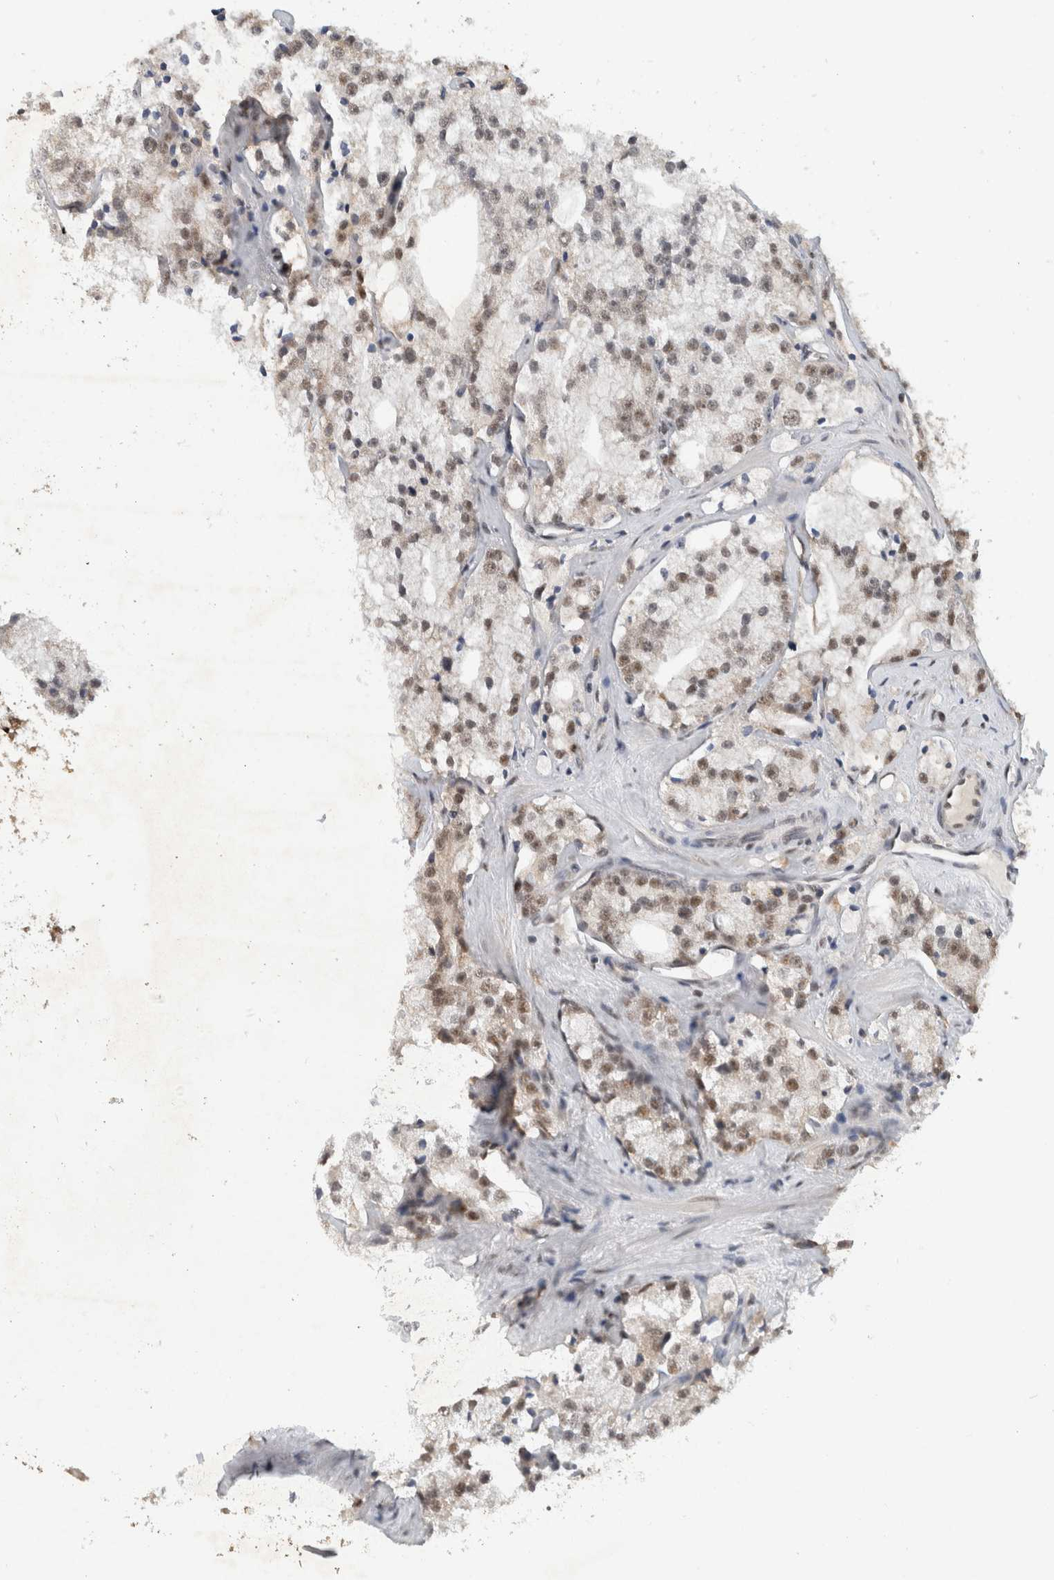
{"staining": {"intensity": "negative", "quantity": "none", "location": "none"}, "tissue": "prostate cancer", "cell_type": "Tumor cells", "image_type": "cancer", "snomed": [{"axis": "morphology", "description": "Adenocarcinoma, High grade"}, {"axis": "topography", "description": "Prostate"}], "caption": "There is no significant positivity in tumor cells of prostate cancer (high-grade adenocarcinoma).", "gene": "DDX42", "patient": {"sex": "male", "age": 64}}